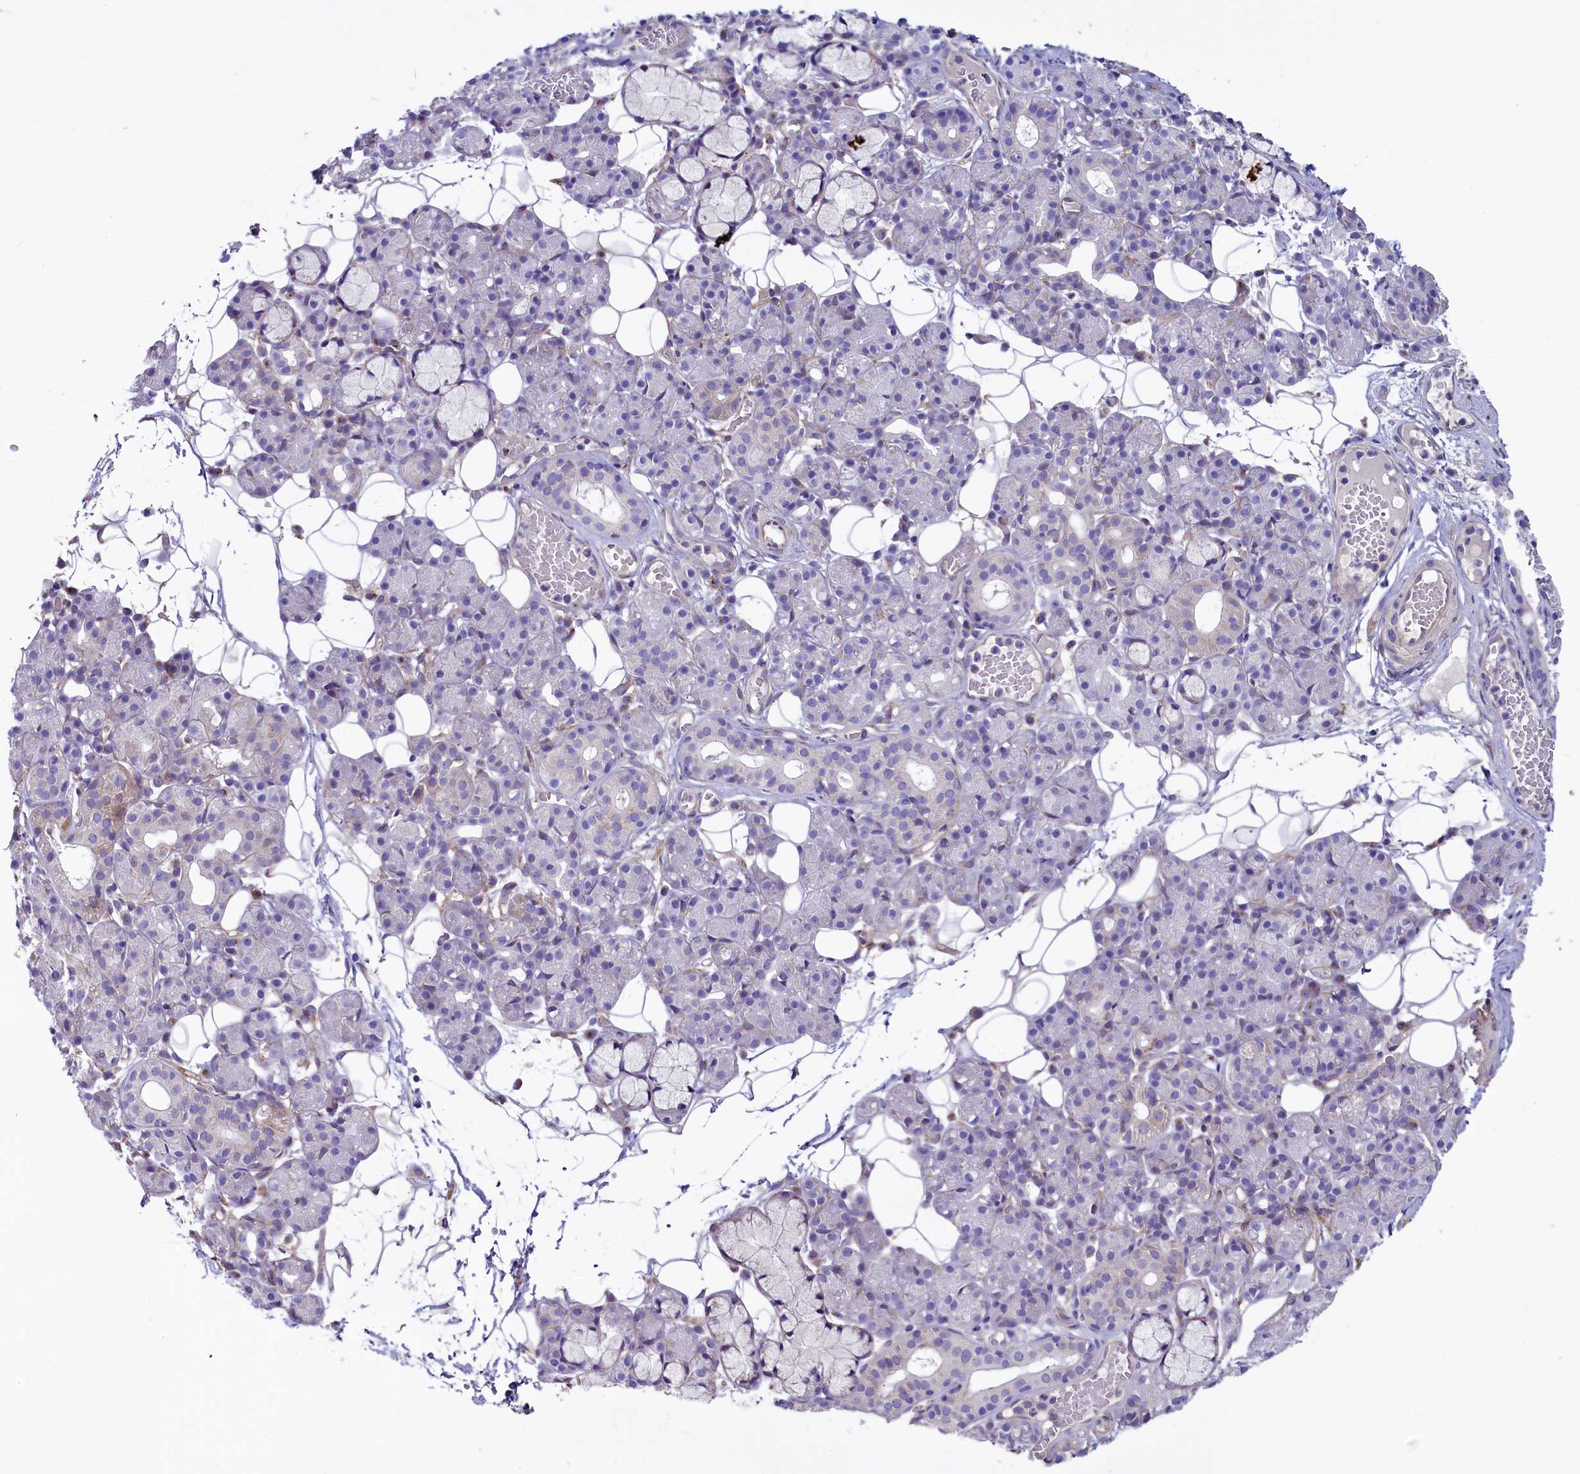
{"staining": {"intensity": "negative", "quantity": "none", "location": "none"}, "tissue": "salivary gland", "cell_type": "Glandular cells", "image_type": "normal", "snomed": [{"axis": "morphology", "description": "Normal tissue, NOS"}, {"axis": "topography", "description": "Salivary gland"}], "caption": "Immunohistochemistry of benign human salivary gland reveals no expression in glandular cells.", "gene": "GPR108", "patient": {"sex": "male", "age": 63}}